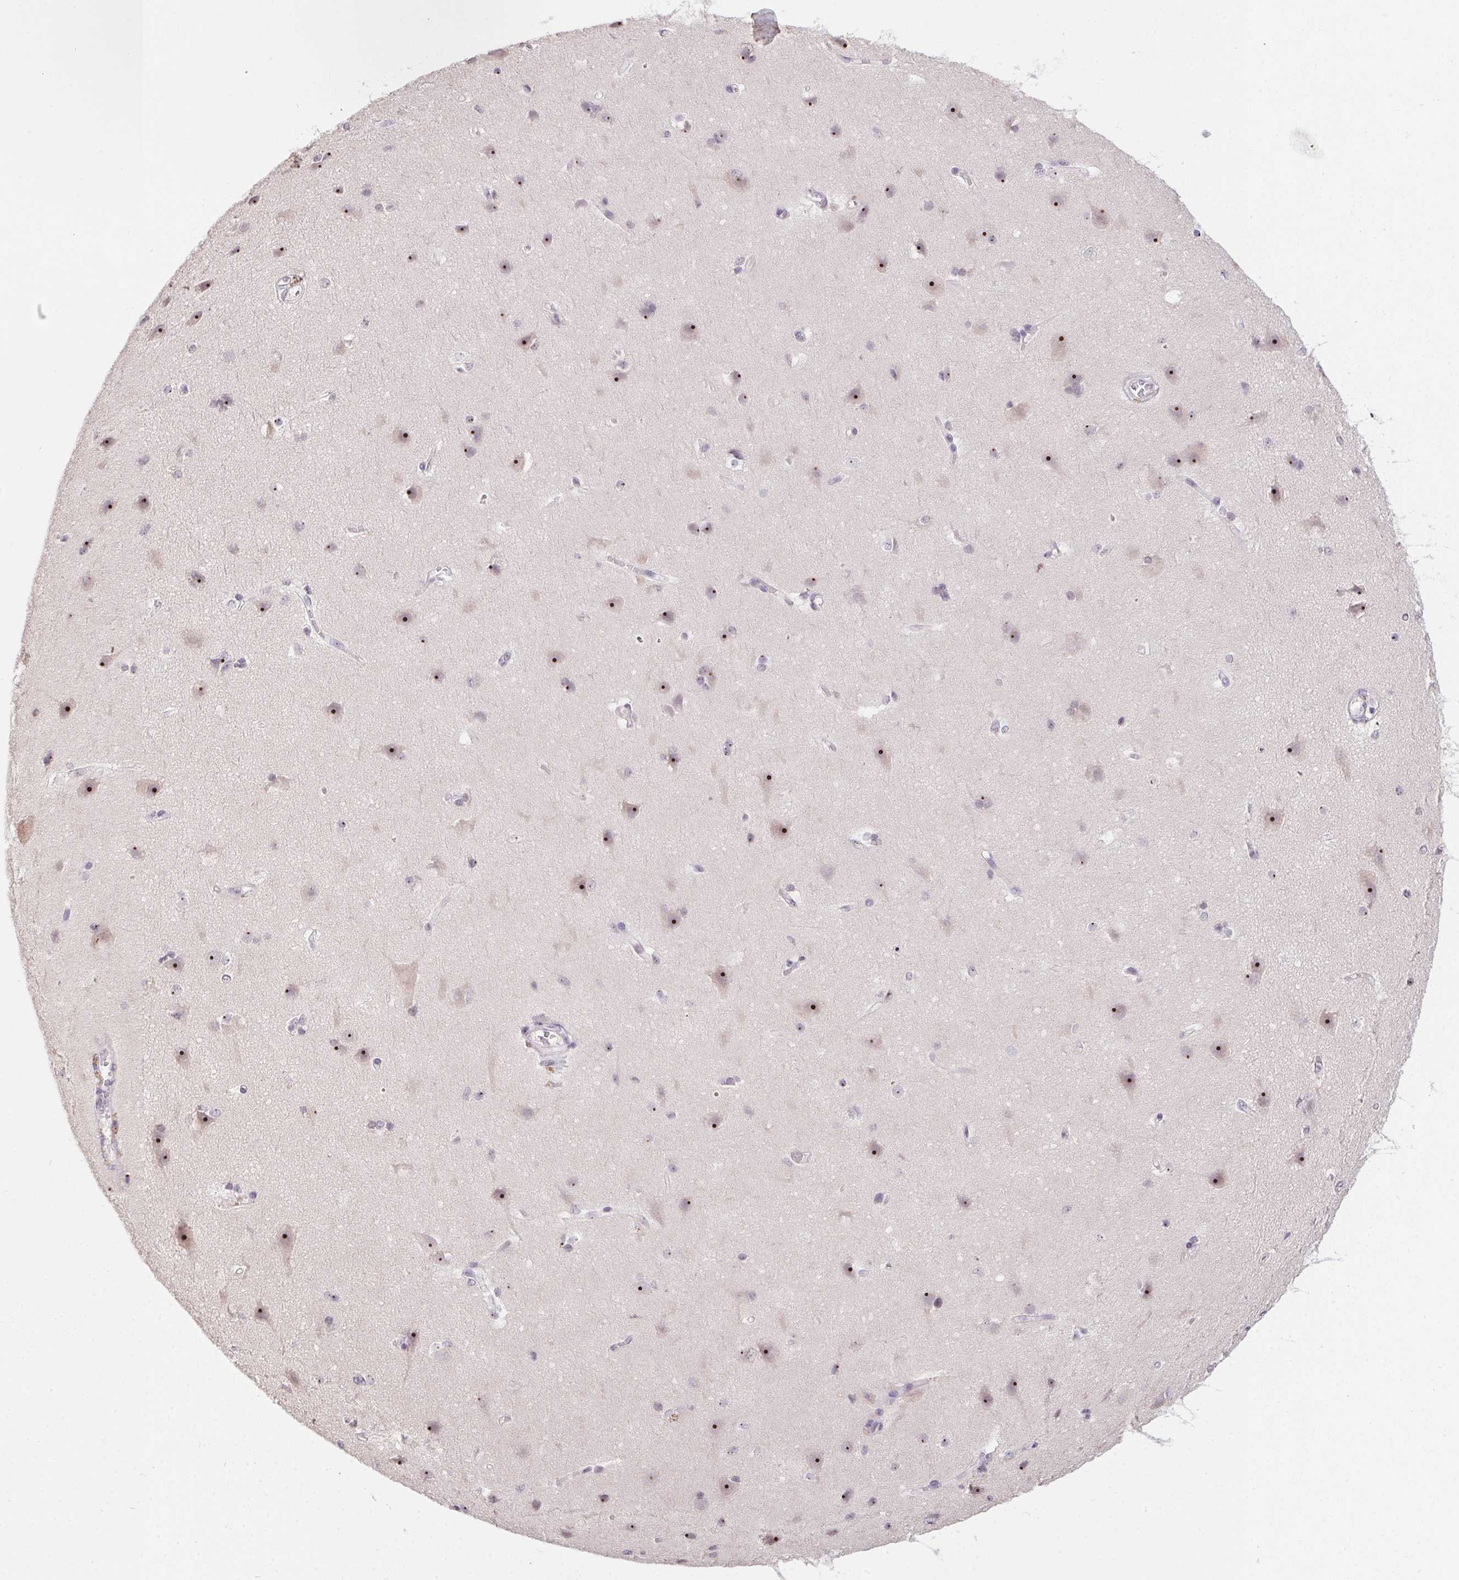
{"staining": {"intensity": "negative", "quantity": "none", "location": "none"}, "tissue": "cerebral cortex", "cell_type": "Endothelial cells", "image_type": "normal", "snomed": [{"axis": "morphology", "description": "Normal tissue, NOS"}, {"axis": "topography", "description": "Cerebral cortex"}], "caption": "Endothelial cells show no significant protein positivity in benign cerebral cortex. (DAB immunohistochemistry (IHC), high magnification).", "gene": "BATF2", "patient": {"sex": "male", "age": 37}}